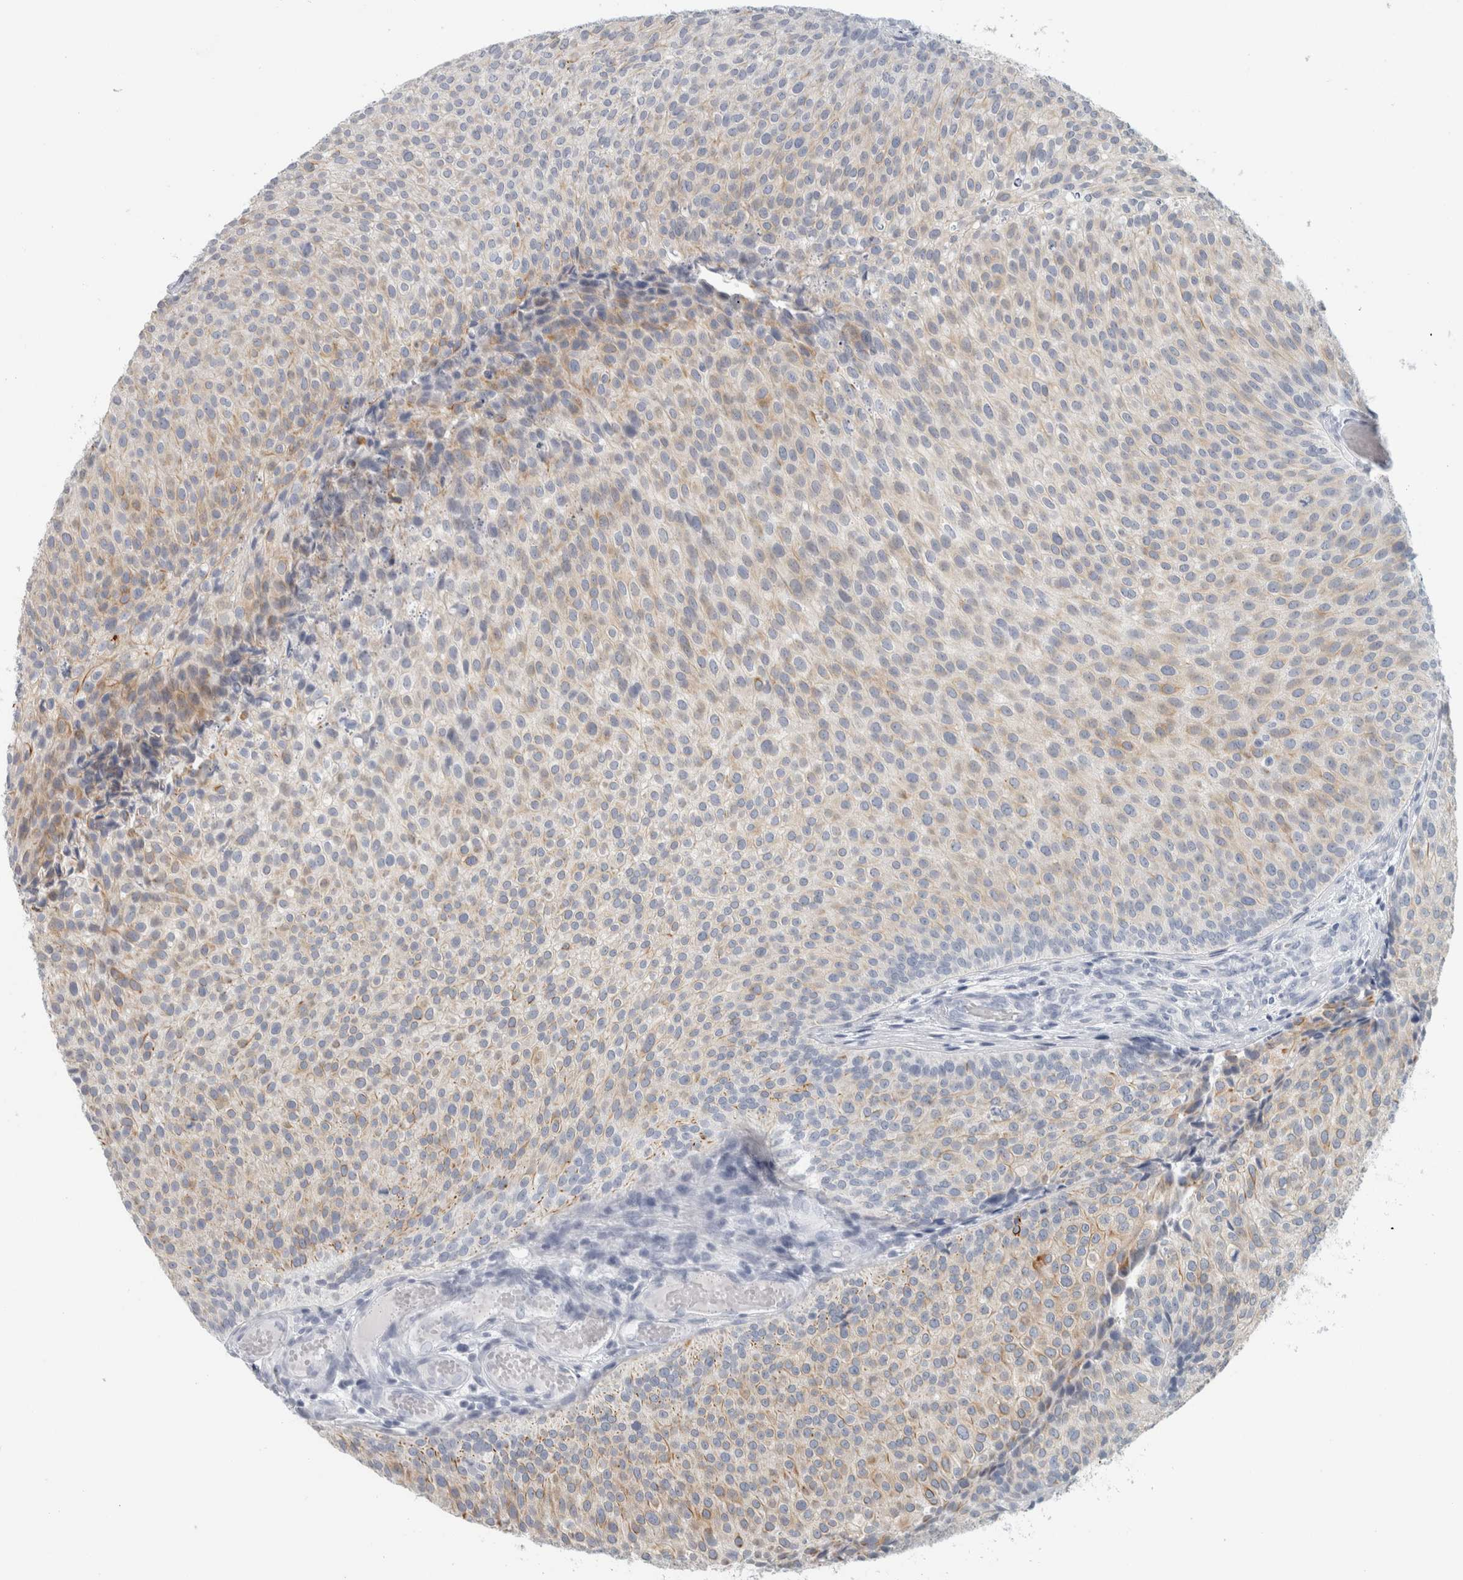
{"staining": {"intensity": "weak", "quantity": "25%-75%", "location": "cytoplasmic/membranous"}, "tissue": "urothelial cancer", "cell_type": "Tumor cells", "image_type": "cancer", "snomed": [{"axis": "morphology", "description": "Urothelial carcinoma, Low grade"}, {"axis": "topography", "description": "Urinary bladder"}], "caption": "Weak cytoplasmic/membranous expression for a protein is appreciated in about 25%-75% of tumor cells of urothelial cancer using immunohistochemistry (IHC).", "gene": "SLC28A3", "patient": {"sex": "male", "age": 86}}